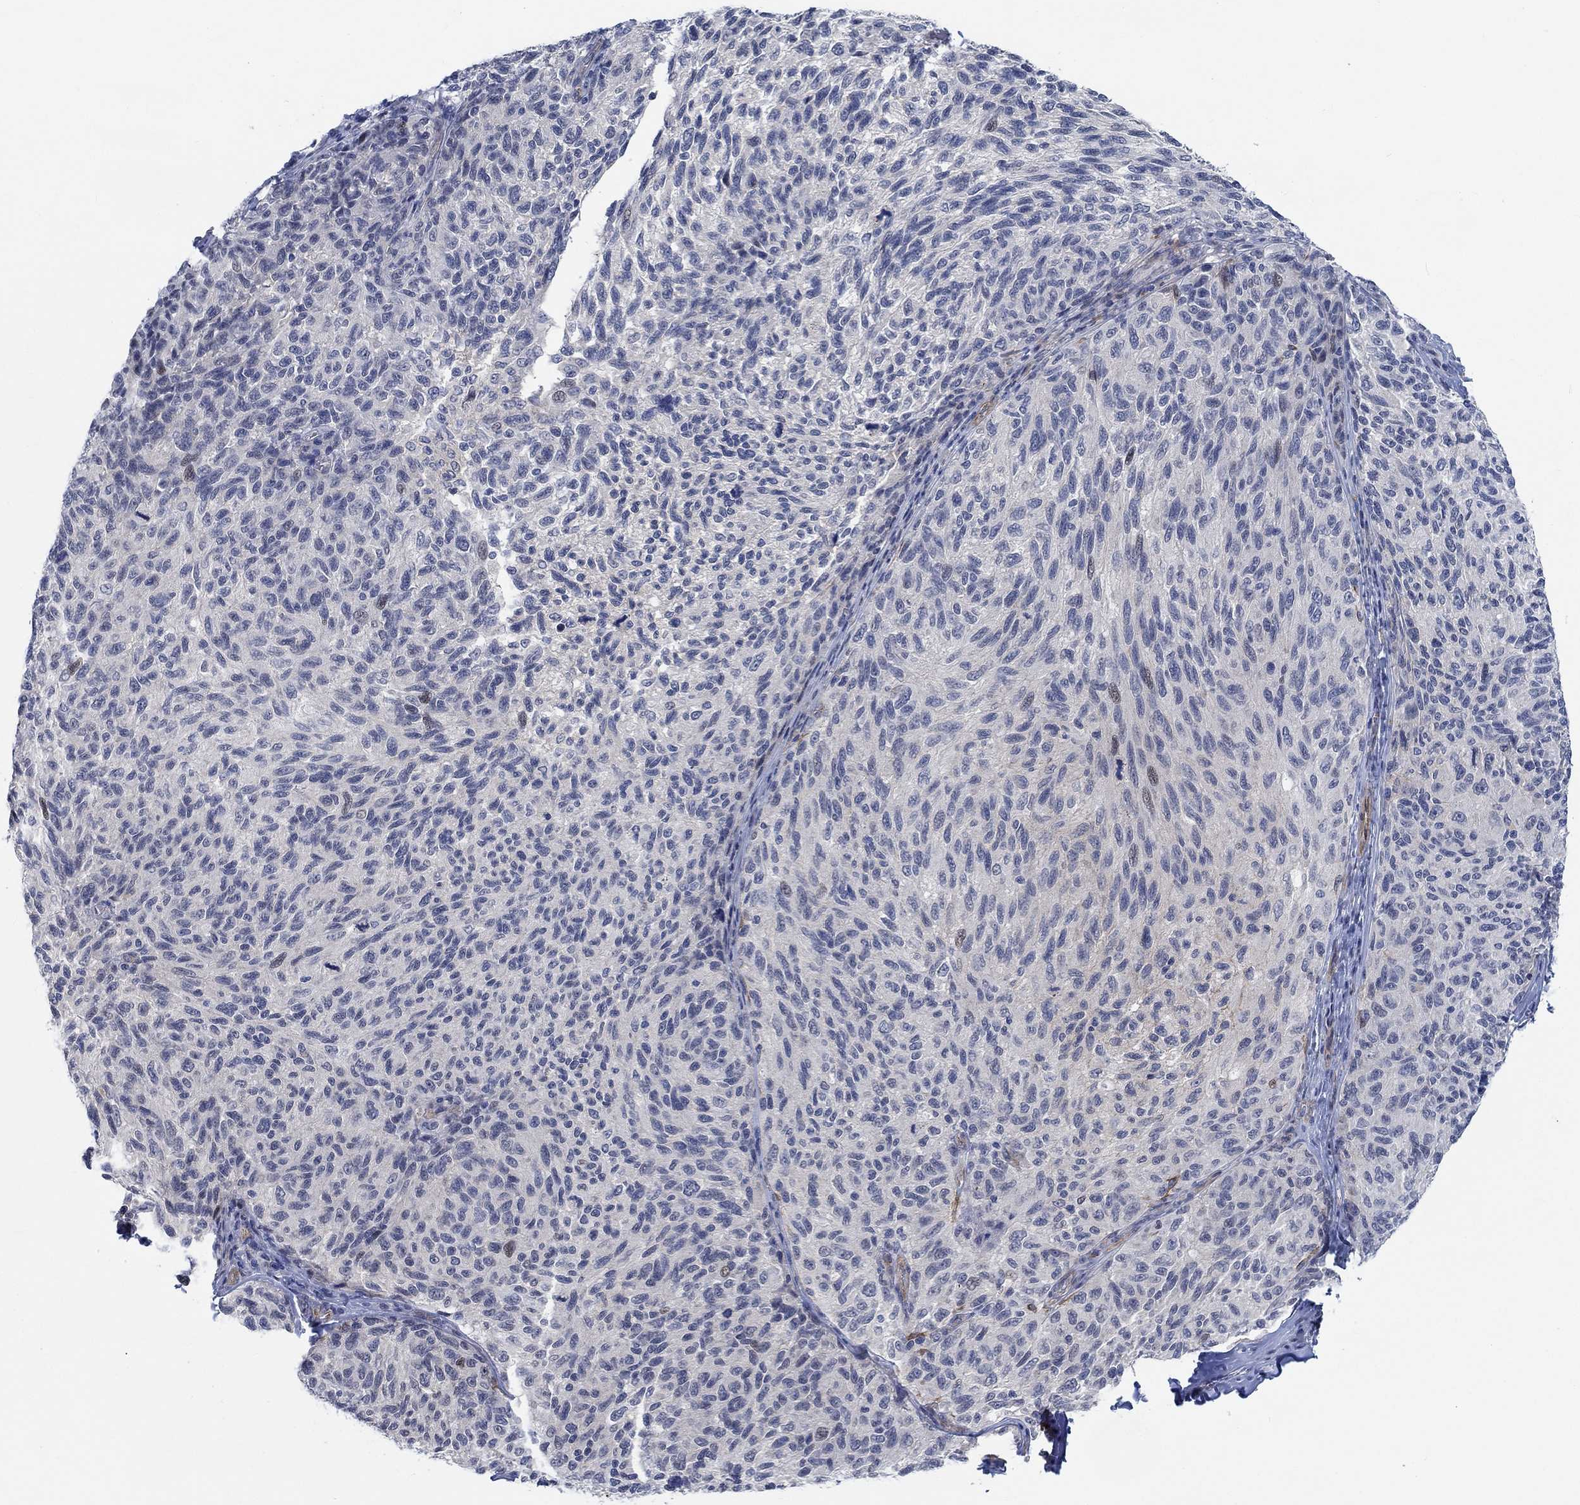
{"staining": {"intensity": "moderate", "quantity": "<25%", "location": "nuclear"}, "tissue": "melanoma", "cell_type": "Tumor cells", "image_type": "cancer", "snomed": [{"axis": "morphology", "description": "Malignant melanoma, NOS"}, {"axis": "topography", "description": "Skin"}], "caption": "Moderate nuclear staining is identified in approximately <25% of tumor cells in melanoma. (DAB (3,3'-diaminobenzidine) IHC with brightfield microscopy, high magnification).", "gene": "KCNH8", "patient": {"sex": "female", "age": 73}}